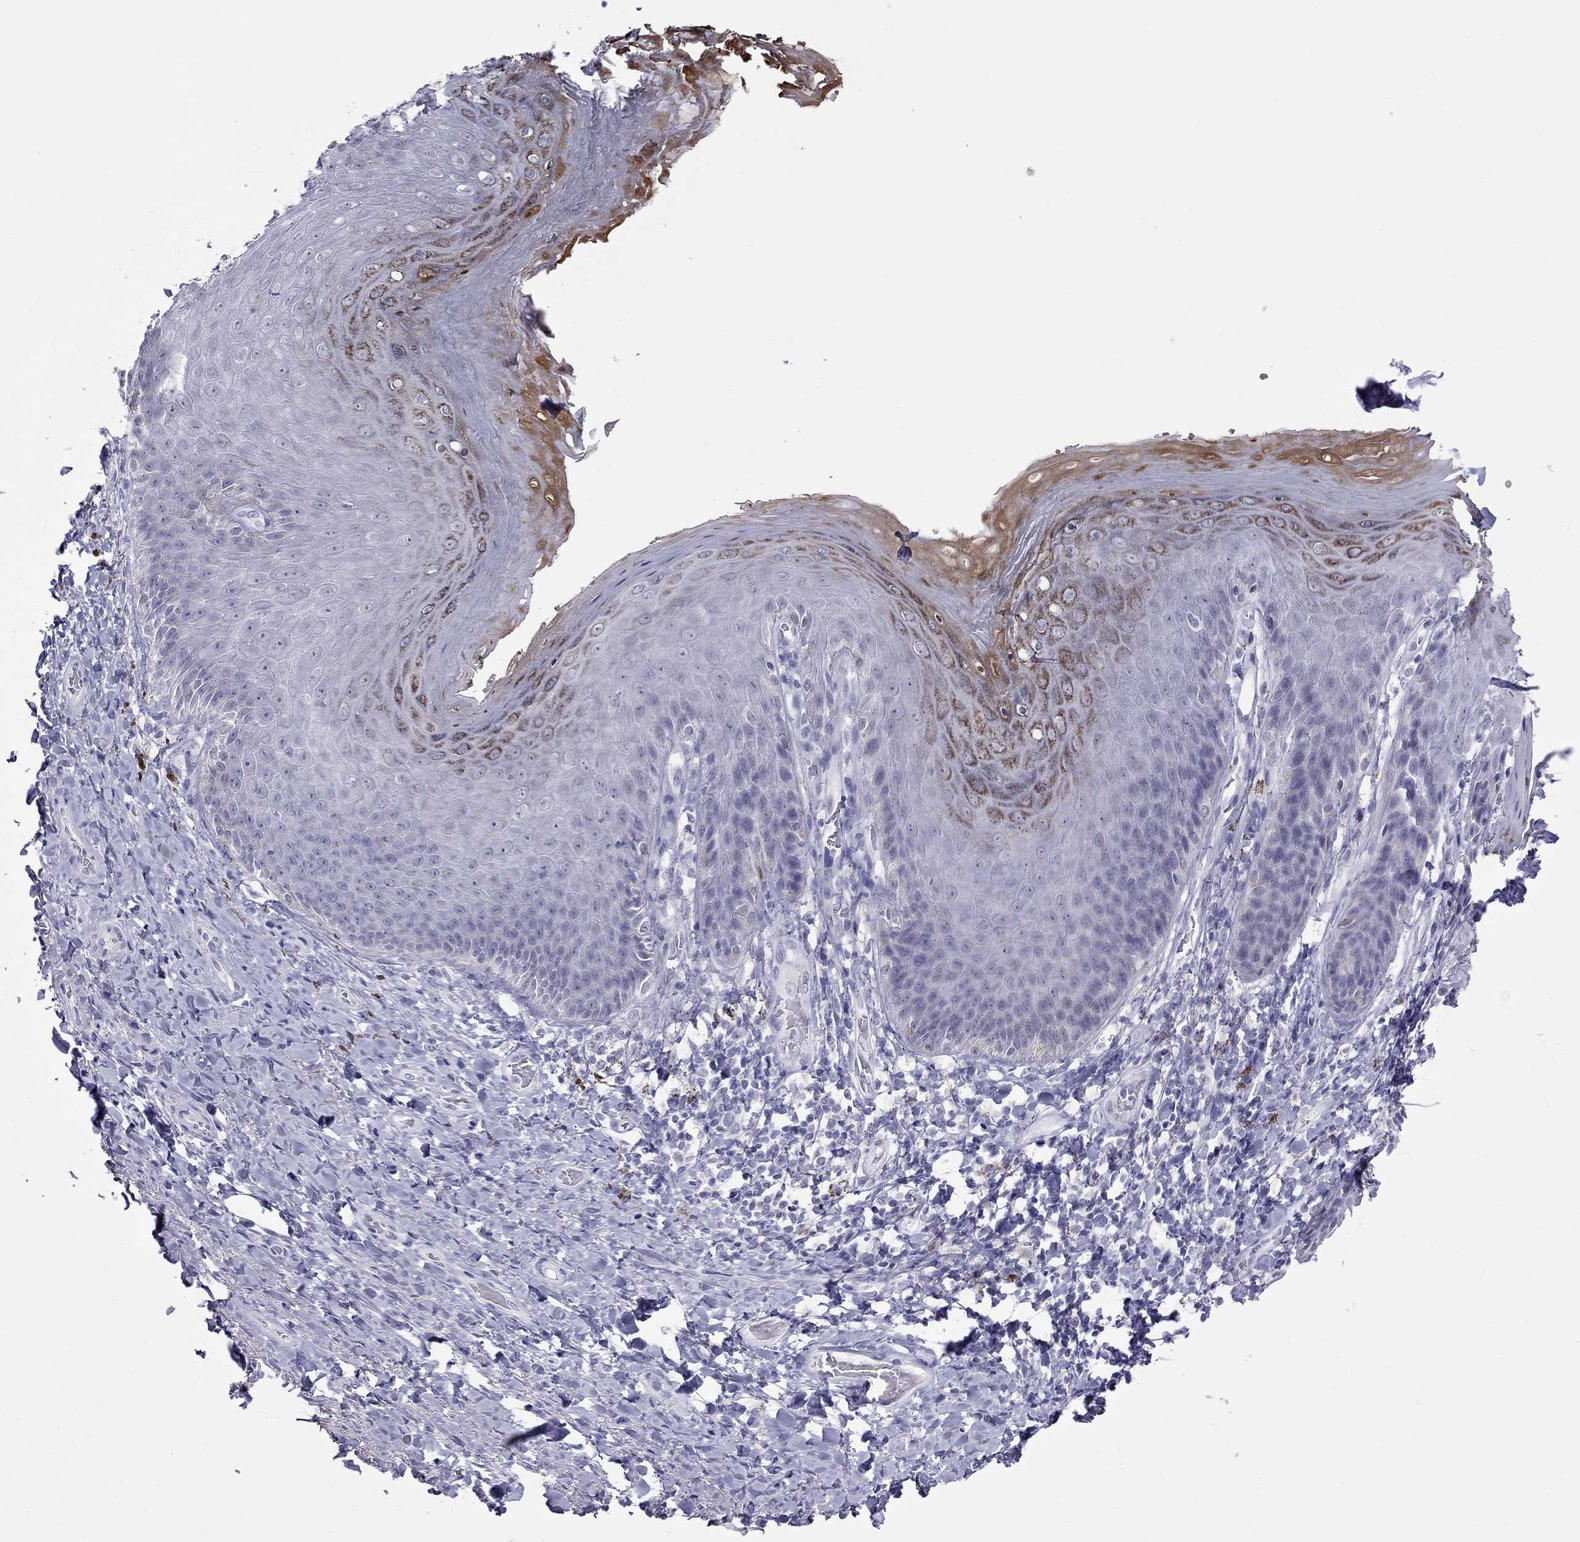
{"staining": {"intensity": "negative", "quantity": "none", "location": "none"}, "tissue": "adipose tissue", "cell_type": "Adipocytes", "image_type": "normal", "snomed": [{"axis": "morphology", "description": "Normal tissue, NOS"}, {"axis": "topography", "description": "Anal"}, {"axis": "topography", "description": "Peripheral nerve tissue"}], "caption": "The immunohistochemistry micrograph has no significant staining in adipocytes of adipose tissue.", "gene": "CHRNB3", "patient": {"sex": "male", "age": 53}}